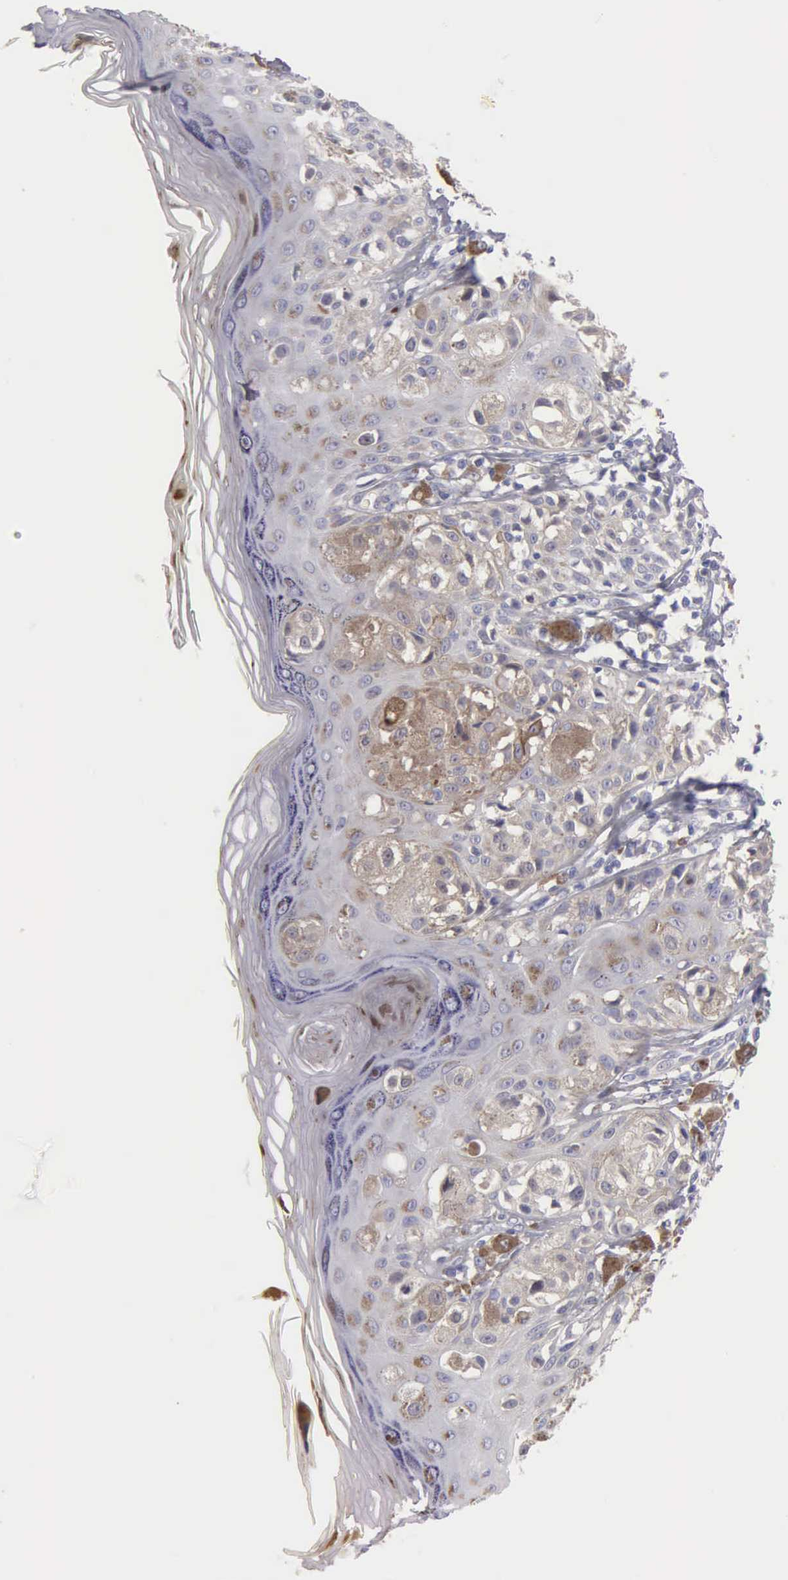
{"staining": {"intensity": "moderate", "quantity": "25%-75%", "location": "cytoplasmic/membranous"}, "tissue": "melanoma", "cell_type": "Tumor cells", "image_type": "cancer", "snomed": [{"axis": "morphology", "description": "Malignant melanoma, NOS"}, {"axis": "topography", "description": "Skin"}], "caption": "Immunohistochemical staining of malignant melanoma demonstrates medium levels of moderate cytoplasmic/membranous protein positivity in approximately 25%-75% of tumor cells.", "gene": "APP", "patient": {"sex": "female", "age": 55}}